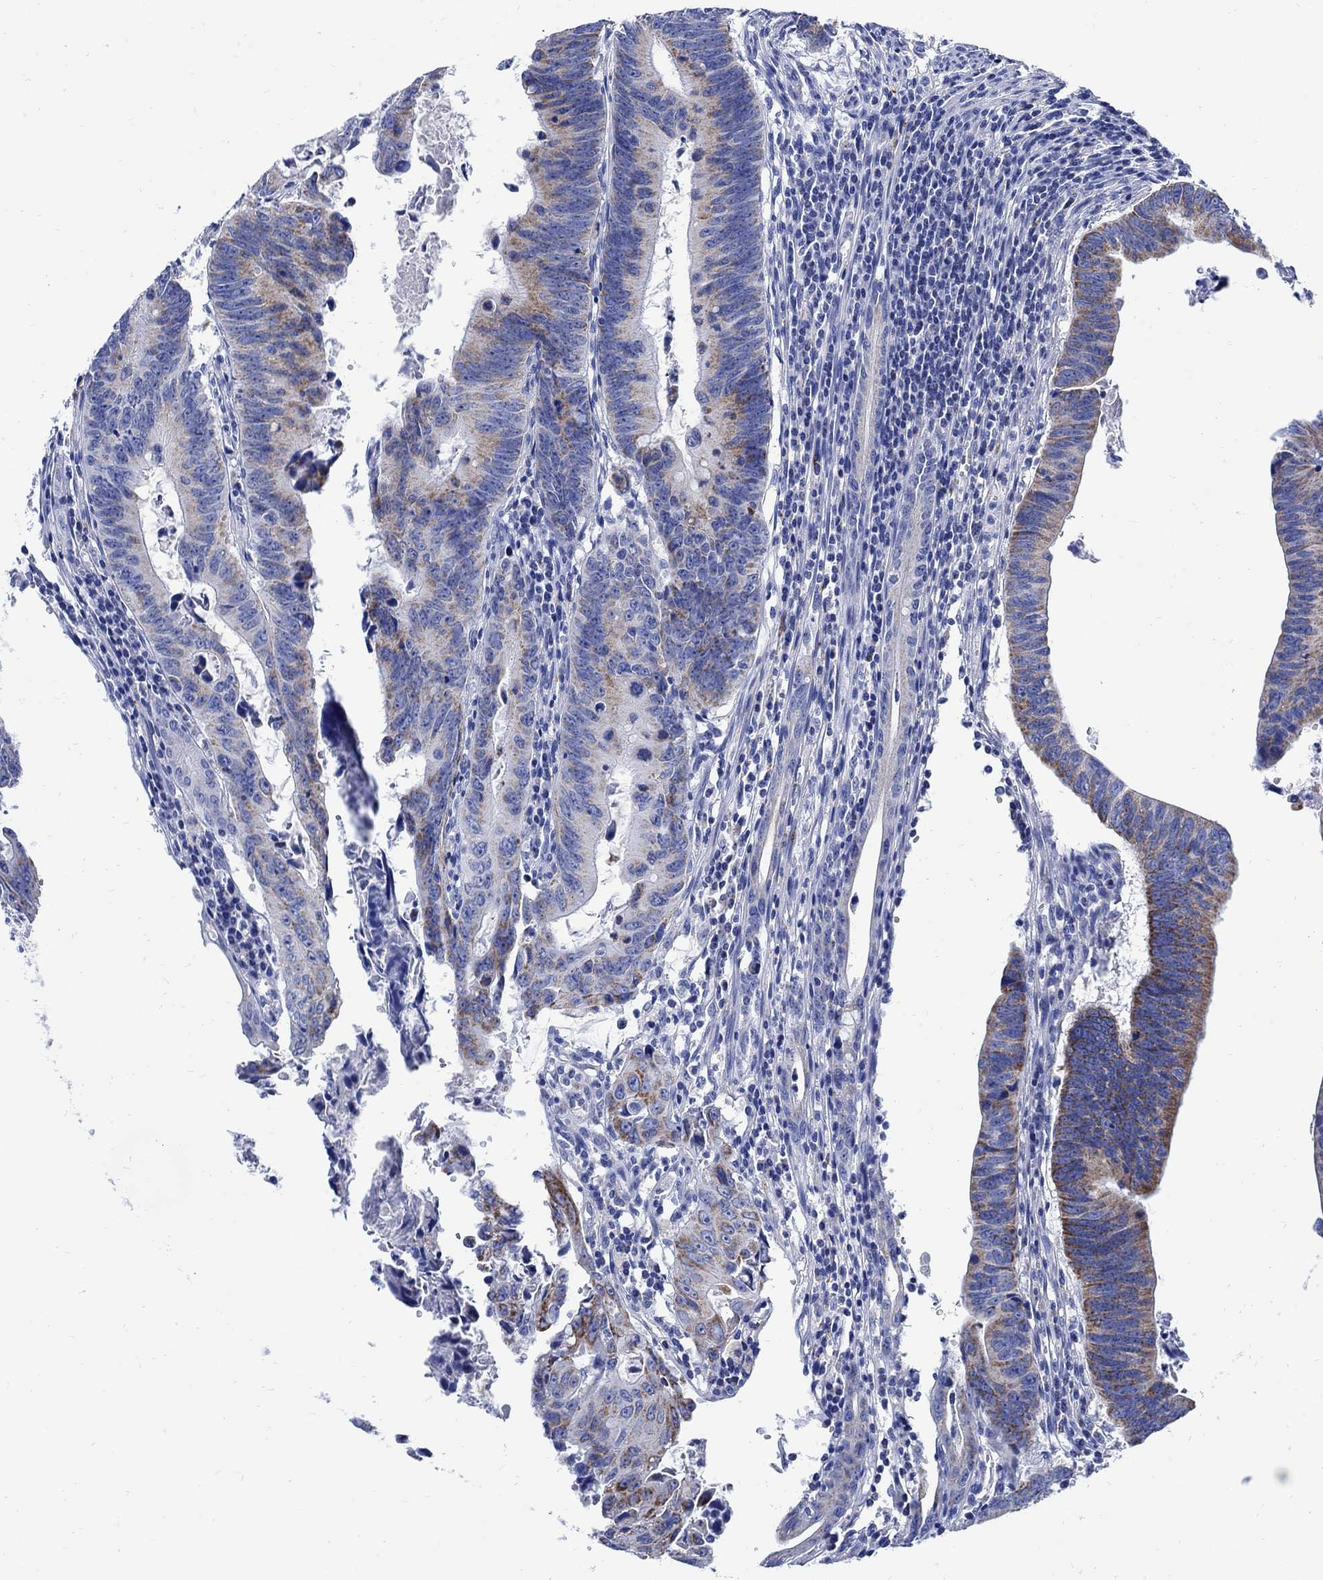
{"staining": {"intensity": "moderate", "quantity": "25%-75%", "location": "cytoplasmic/membranous"}, "tissue": "colorectal cancer", "cell_type": "Tumor cells", "image_type": "cancer", "snomed": [{"axis": "morphology", "description": "Adenocarcinoma, NOS"}, {"axis": "topography", "description": "Colon"}], "caption": "Immunohistochemistry (IHC) staining of colorectal cancer, which demonstrates medium levels of moderate cytoplasmic/membranous positivity in approximately 25%-75% of tumor cells indicating moderate cytoplasmic/membranous protein expression. The staining was performed using DAB (3,3'-diaminobenzidine) (brown) for protein detection and nuclei were counterstained in hematoxylin (blue).", "gene": "CPLX2", "patient": {"sex": "female", "age": 87}}